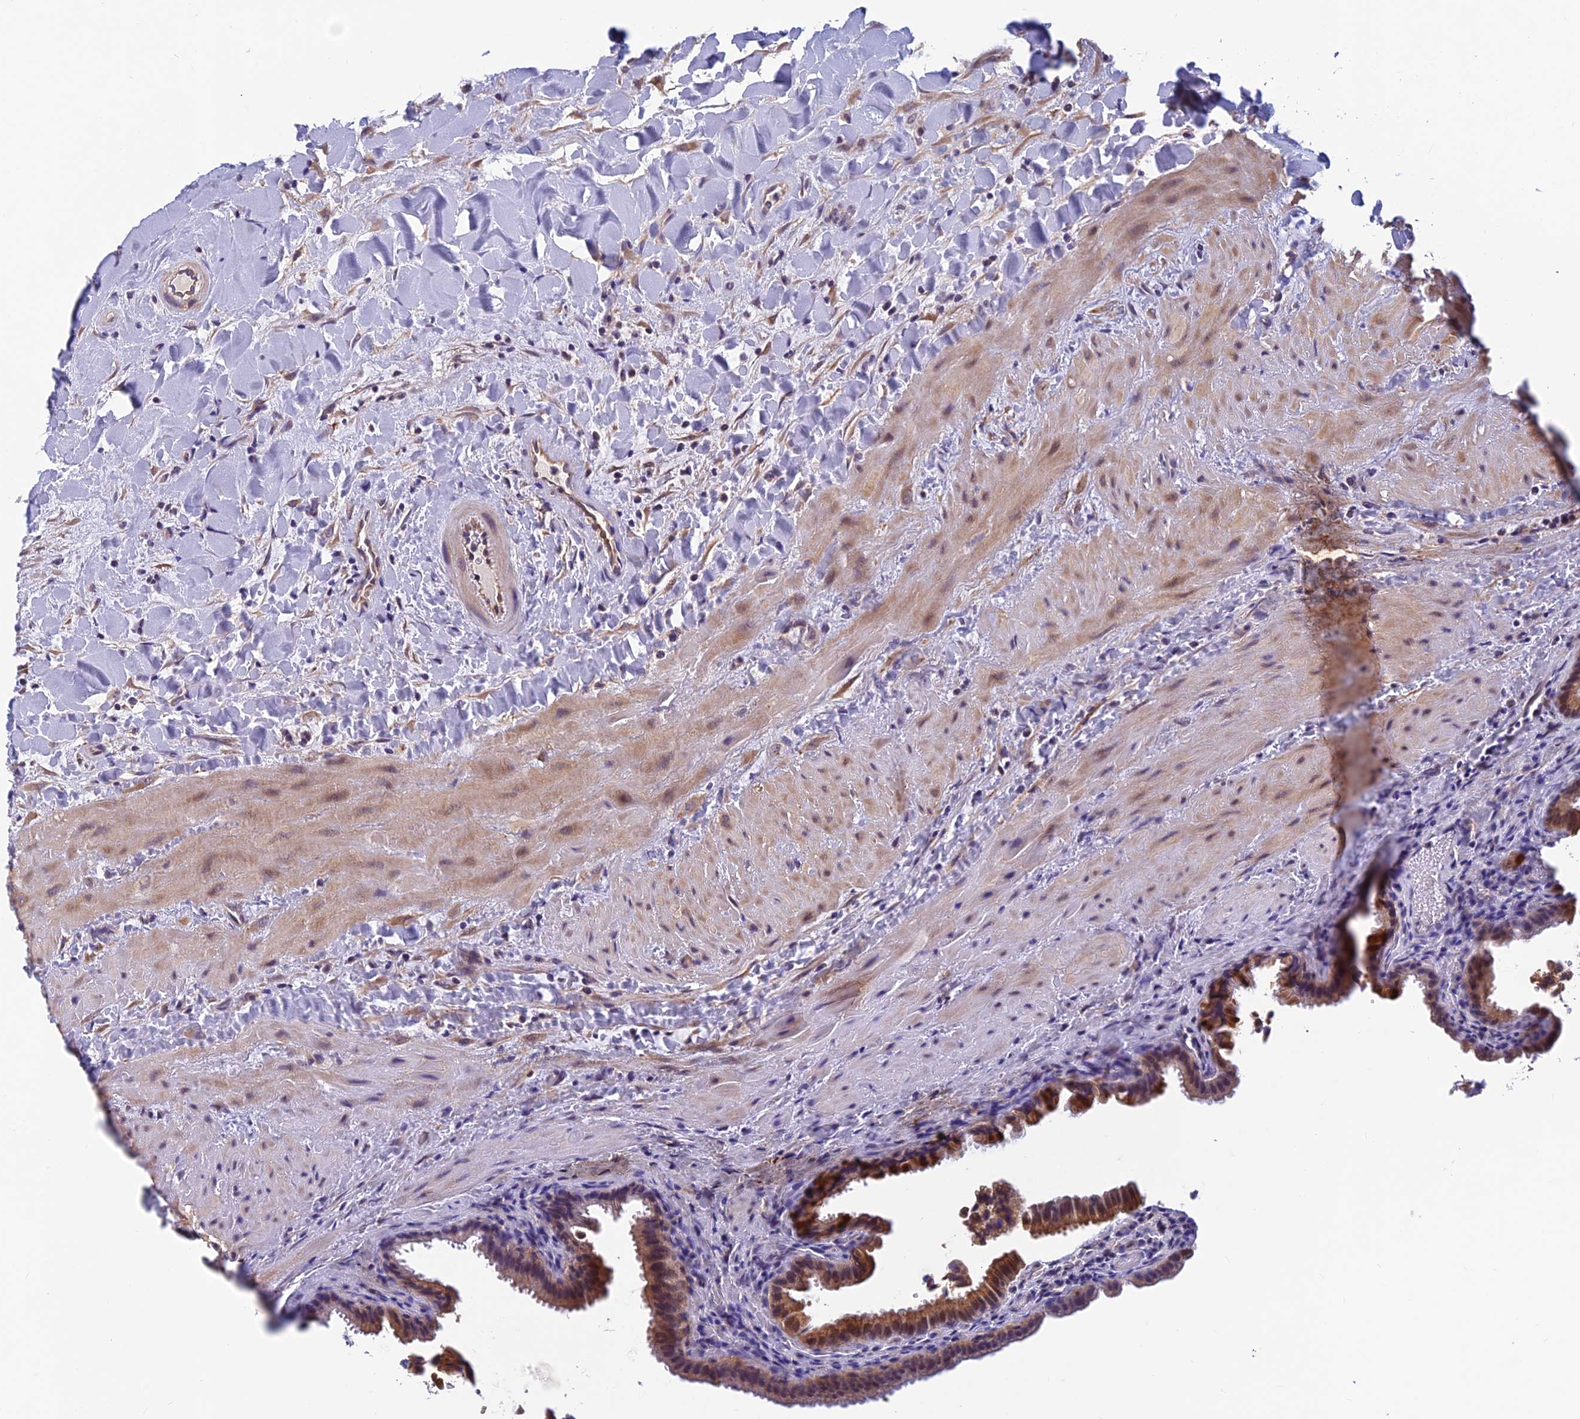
{"staining": {"intensity": "moderate", "quantity": ">75%", "location": "cytoplasmic/membranous"}, "tissue": "gallbladder", "cell_type": "Glandular cells", "image_type": "normal", "snomed": [{"axis": "morphology", "description": "Normal tissue, NOS"}, {"axis": "topography", "description": "Gallbladder"}], "caption": "Immunohistochemical staining of benign human gallbladder reveals medium levels of moderate cytoplasmic/membranous positivity in approximately >75% of glandular cells. The protein is shown in brown color, while the nuclei are stained blue.", "gene": "HECA", "patient": {"sex": "male", "age": 24}}